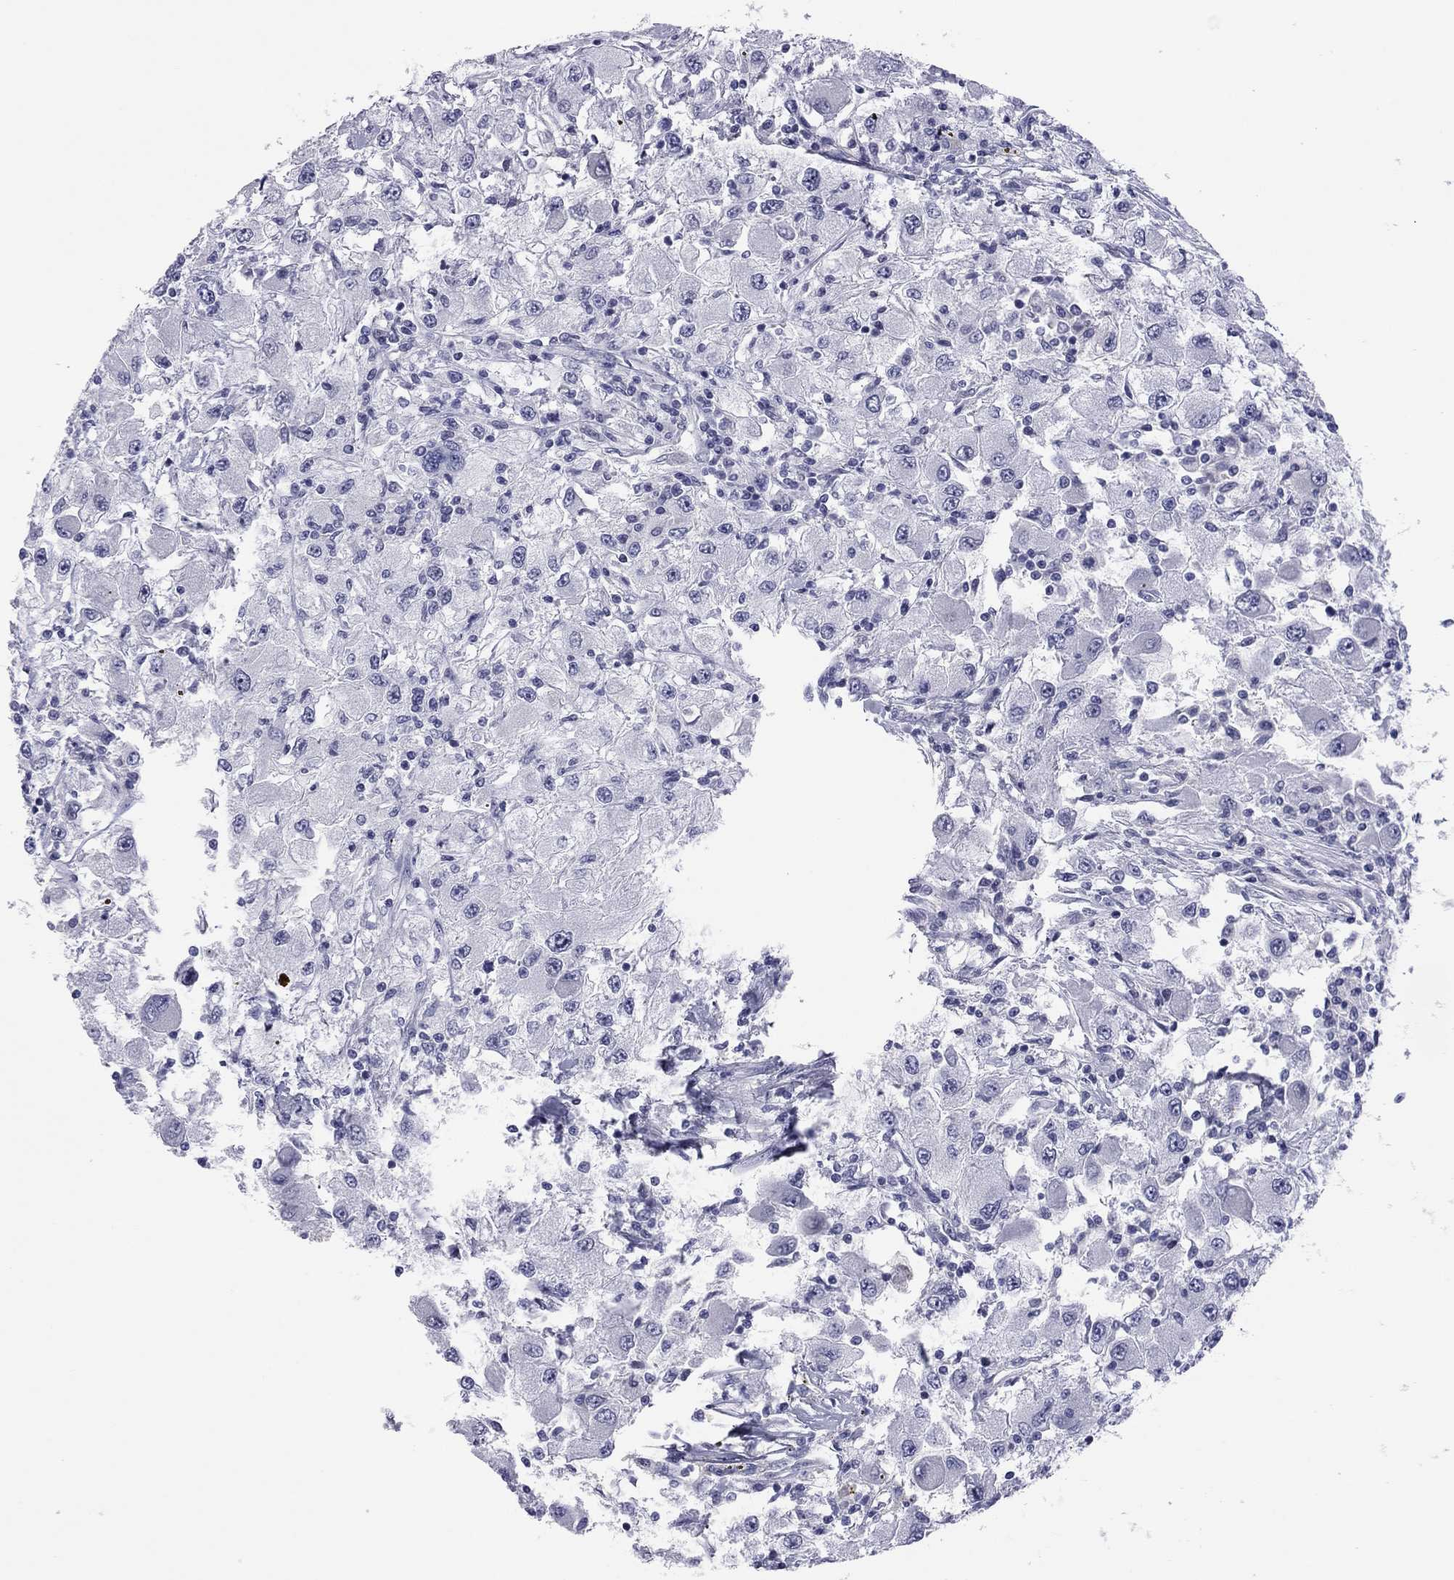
{"staining": {"intensity": "negative", "quantity": "none", "location": "none"}, "tissue": "renal cancer", "cell_type": "Tumor cells", "image_type": "cancer", "snomed": [{"axis": "morphology", "description": "Adenocarcinoma, NOS"}, {"axis": "topography", "description": "Kidney"}], "caption": "A micrograph of human renal cancer is negative for staining in tumor cells.", "gene": "POU5F2", "patient": {"sex": "female", "age": 67}}